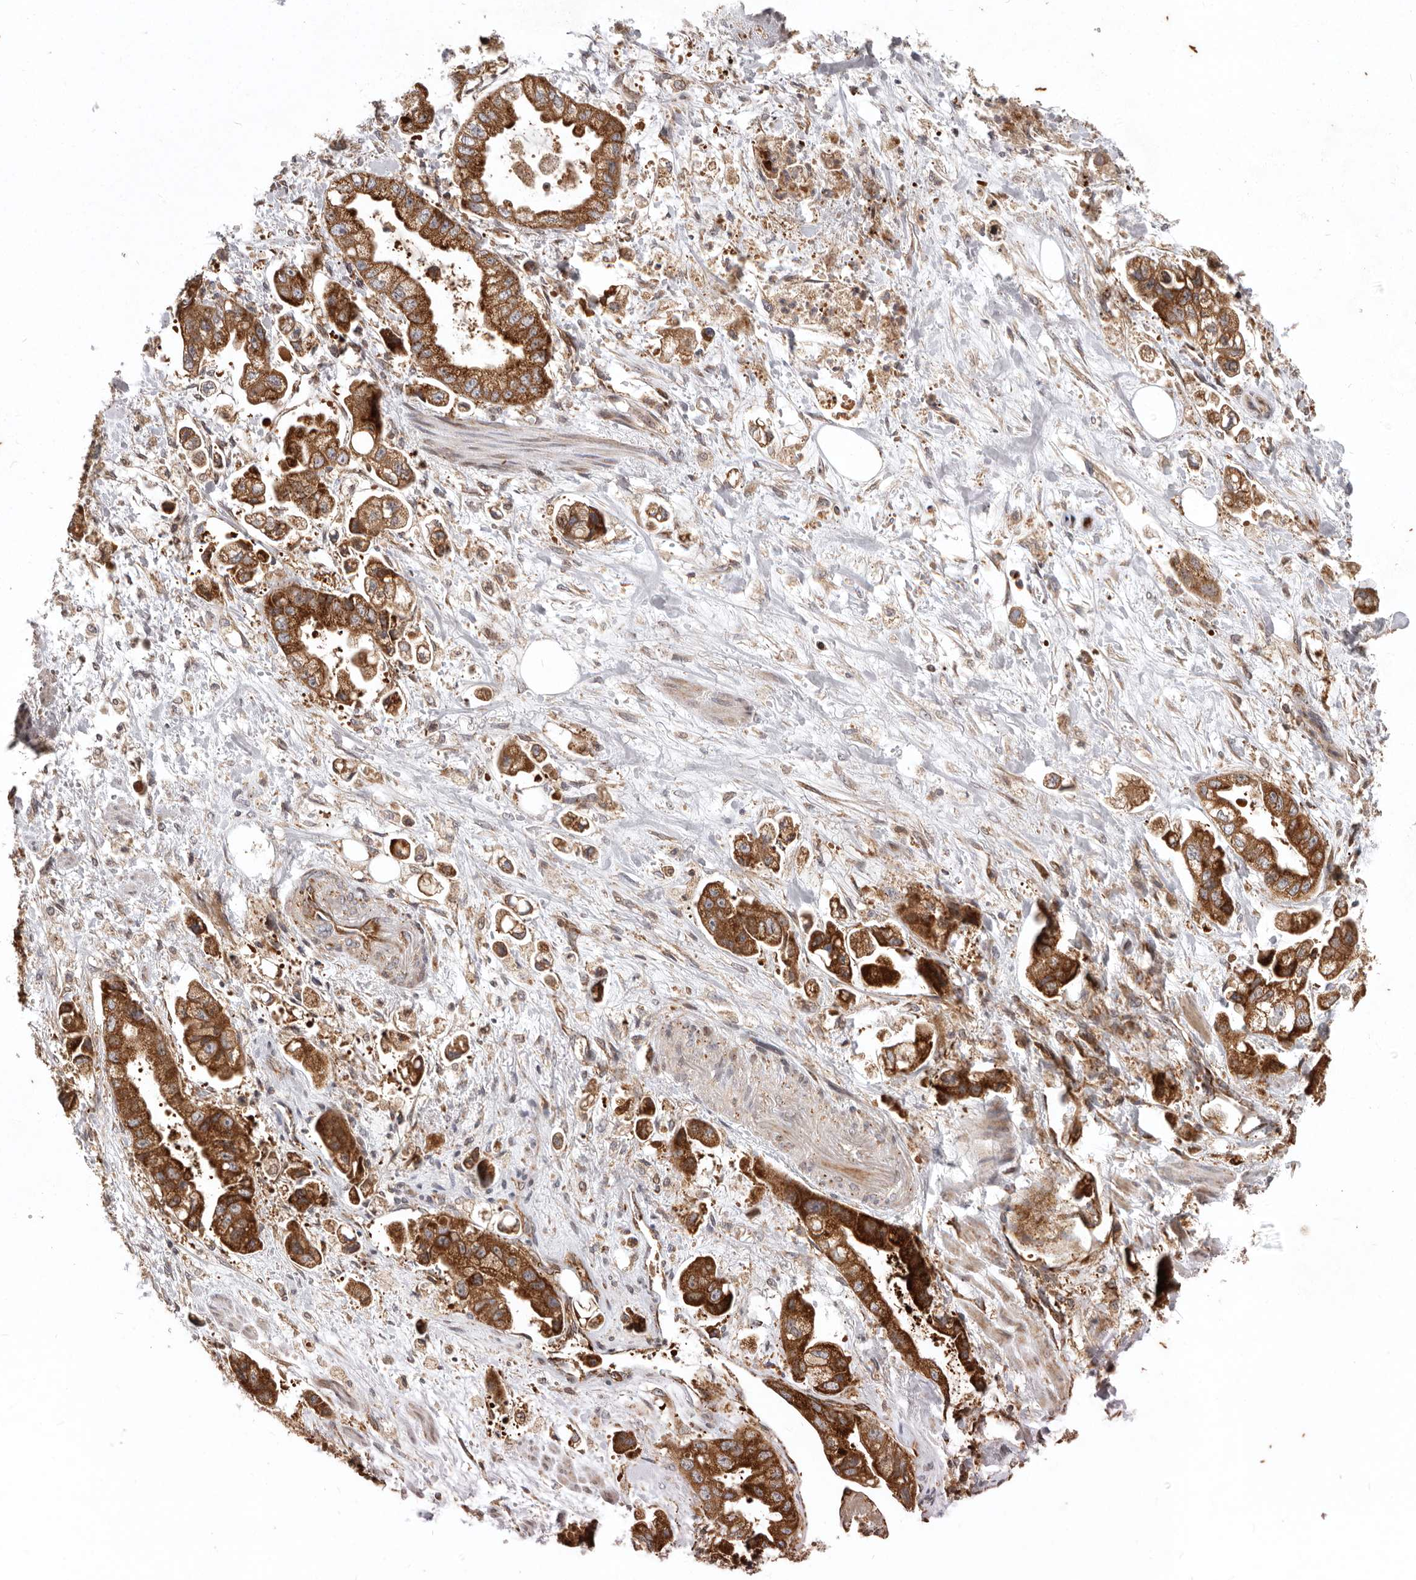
{"staining": {"intensity": "strong", "quantity": ">75%", "location": "cytoplasmic/membranous"}, "tissue": "stomach cancer", "cell_type": "Tumor cells", "image_type": "cancer", "snomed": [{"axis": "morphology", "description": "Adenocarcinoma, NOS"}, {"axis": "topography", "description": "Stomach"}], "caption": "Tumor cells show high levels of strong cytoplasmic/membranous staining in approximately >75% of cells in human stomach adenocarcinoma. Immunohistochemistry stains the protein of interest in brown and the nuclei are stained blue.", "gene": "MRPS10", "patient": {"sex": "male", "age": 62}}